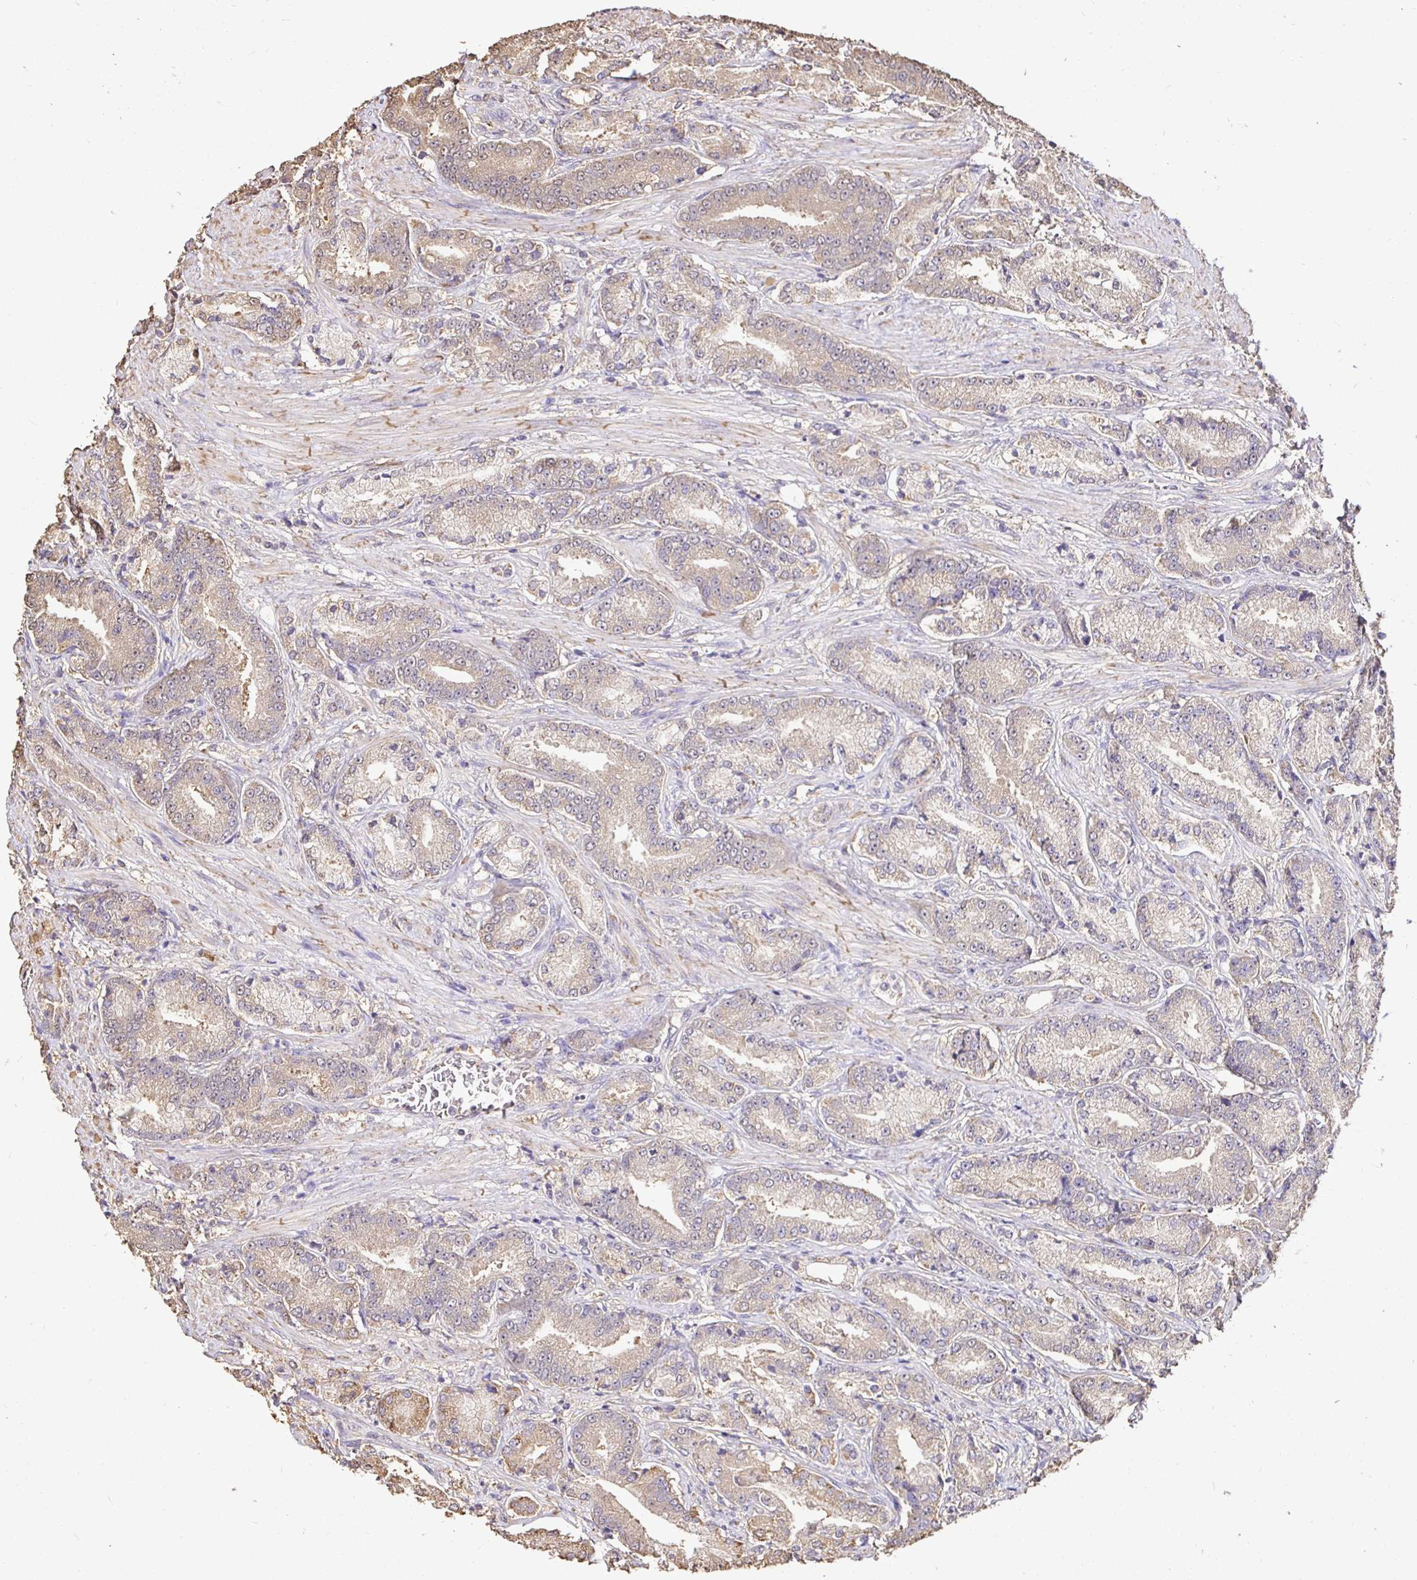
{"staining": {"intensity": "weak", "quantity": "25%-75%", "location": "cytoplasmic/membranous"}, "tissue": "prostate cancer", "cell_type": "Tumor cells", "image_type": "cancer", "snomed": [{"axis": "morphology", "description": "Adenocarcinoma, High grade"}, {"axis": "topography", "description": "Prostate and seminal vesicle, NOS"}], "caption": "Prostate cancer was stained to show a protein in brown. There is low levels of weak cytoplasmic/membranous staining in about 25%-75% of tumor cells.", "gene": "MAPK8IP3", "patient": {"sex": "male", "age": 61}}